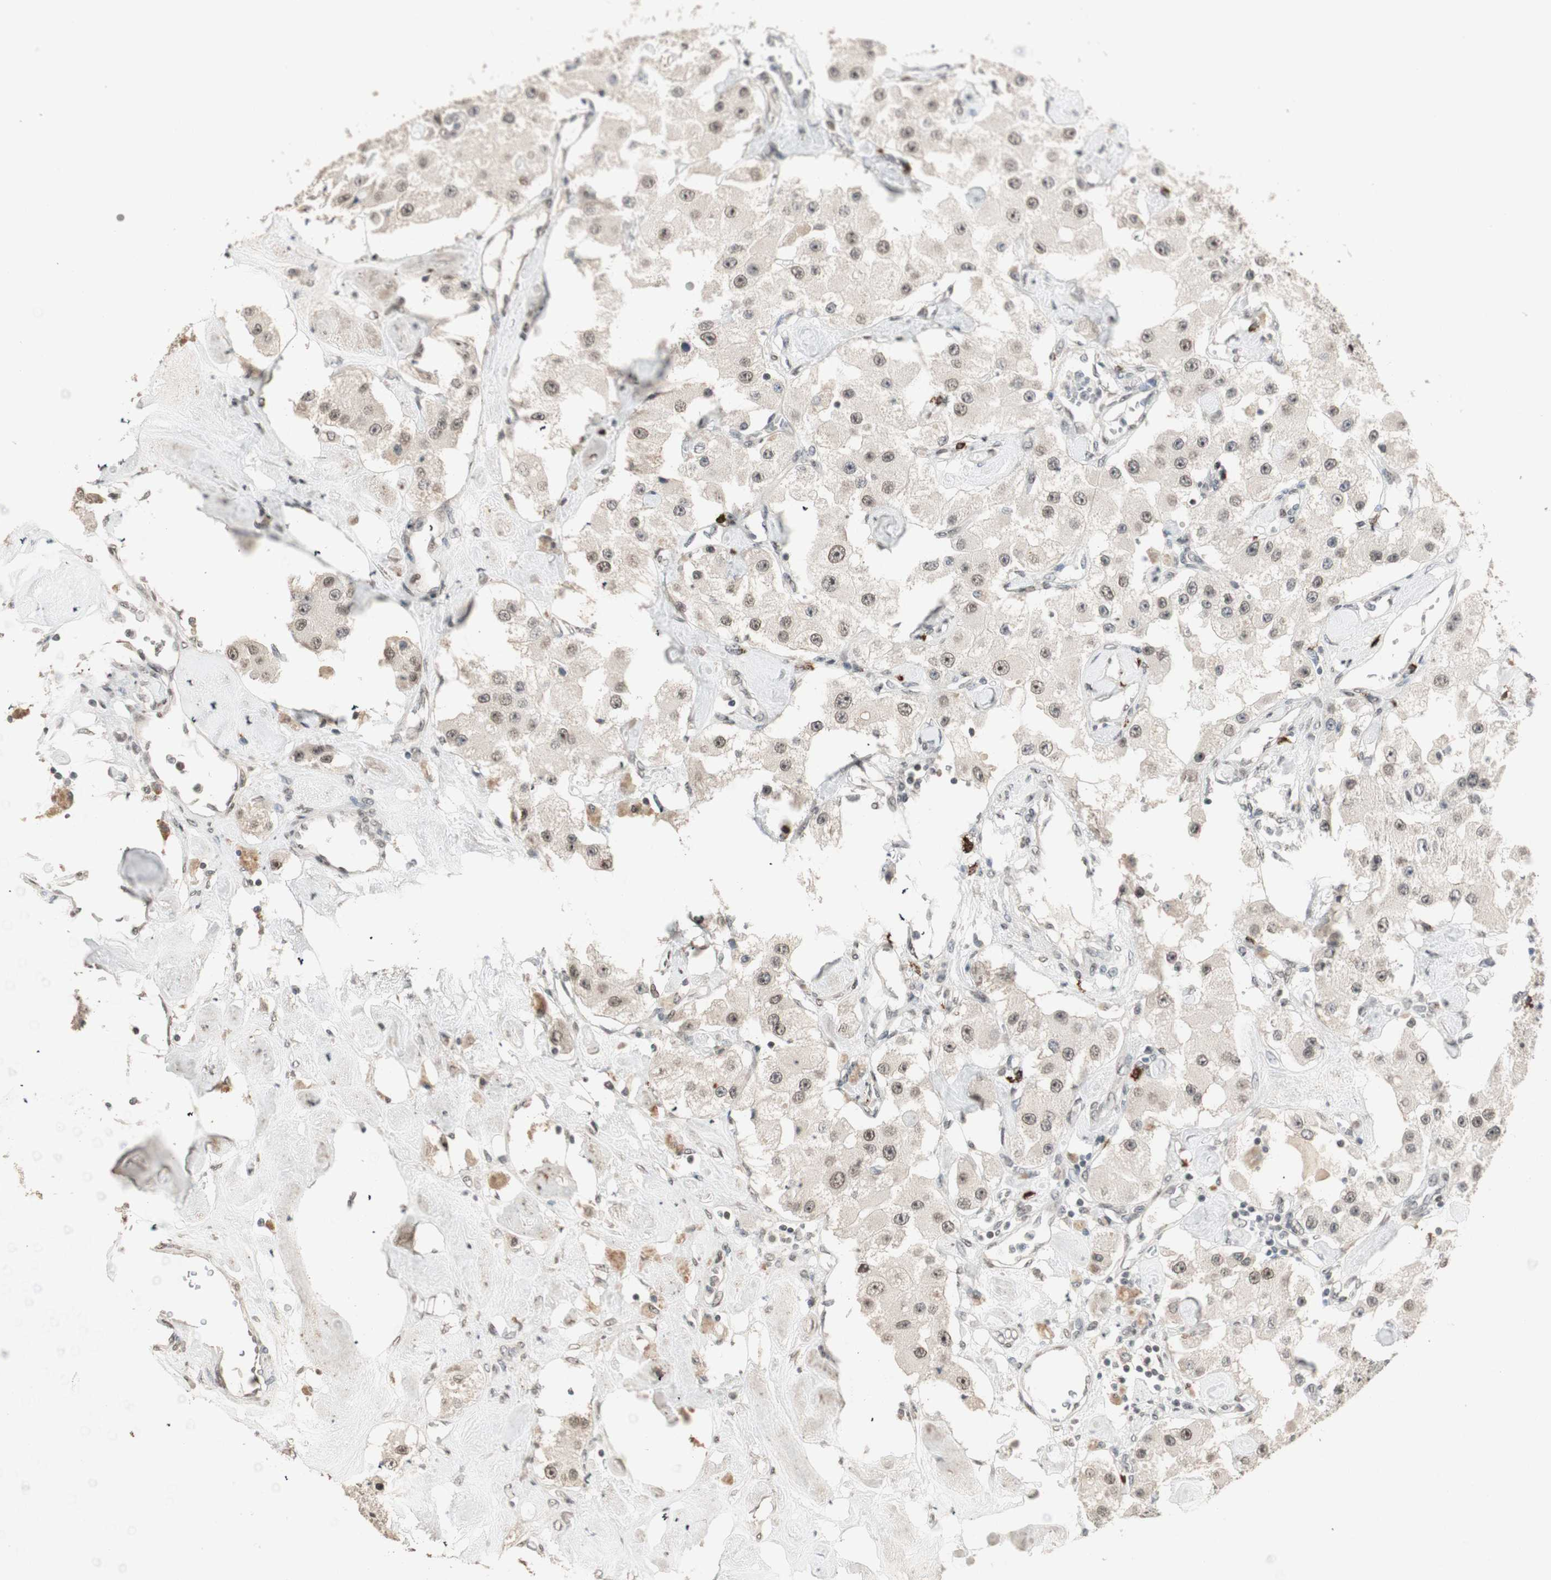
{"staining": {"intensity": "weak", "quantity": ">75%", "location": "nuclear"}, "tissue": "carcinoid", "cell_type": "Tumor cells", "image_type": "cancer", "snomed": [{"axis": "morphology", "description": "Carcinoid, malignant, NOS"}, {"axis": "topography", "description": "Pancreas"}], "caption": "Immunohistochemistry (IHC) (DAB (3,3'-diaminobenzidine)) staining of human carcinoid demonstrates weak nuclear protein staining in about >75% of tumor cells.", "gene": "ETV4", "patient": {"sex": "male", "age": 41}}